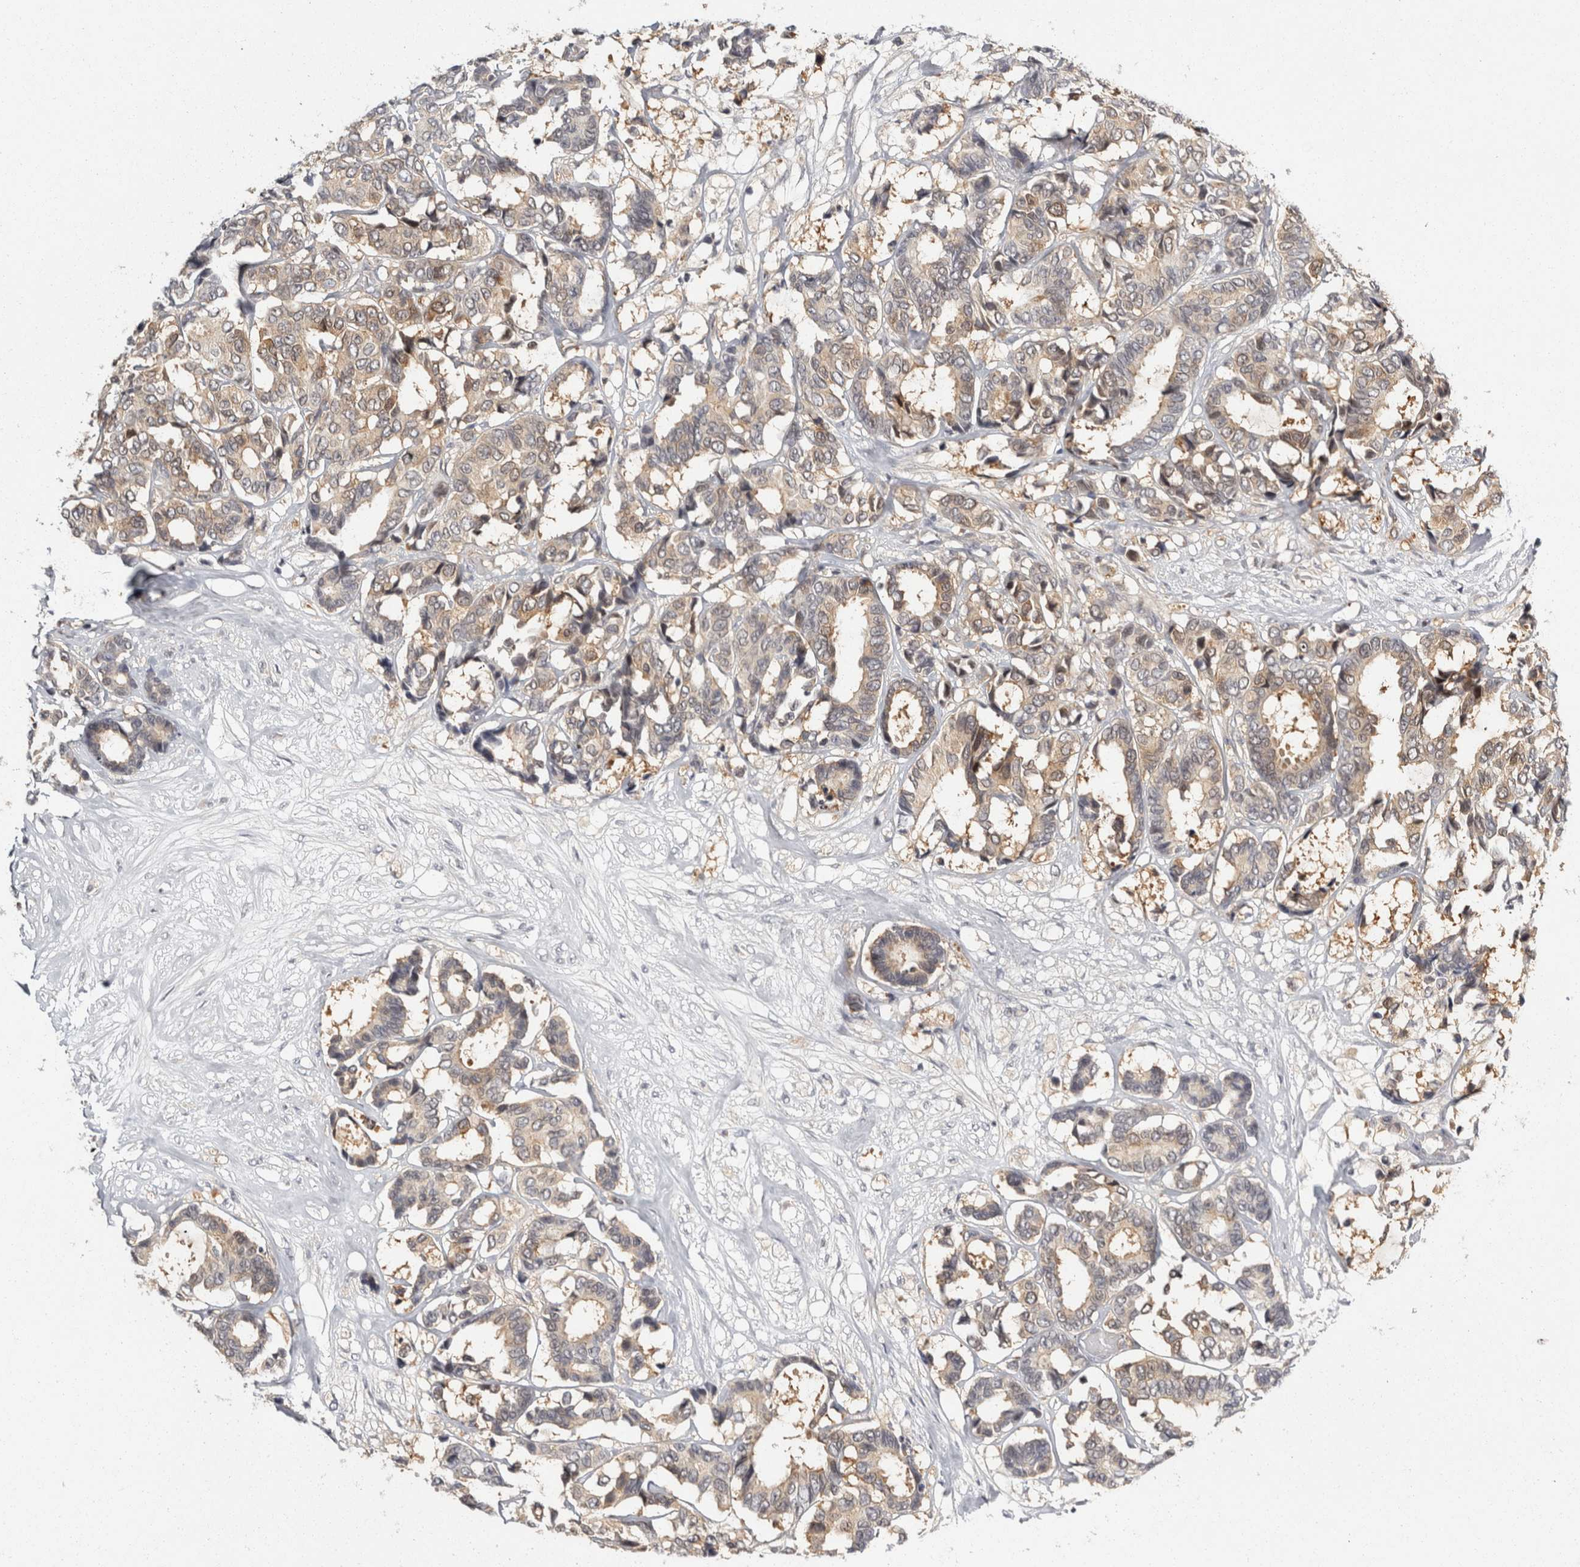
{"staining": {"intensity": "moderate", "quantity": "25%-75%", "location": "cytoplasmic/membranous"}, "tissue": "breast cancer", "cell_type": "Tumor cells", "image_type": "cancer", "snomed": [{"axis": "morphology", "description": "Duct carcinoma"}, {"axis": "topography", "description": "Breast"}], "caption": "This photomicrograph demonstrates breast cancer (intraductal carcinoma) stained with IHC to label a protein in brown. The cytoplasmic/membranous of tumor cells show moderate positivity for the protein. Nuclei are counter-stained blue.", "gene": "ACAT2", "patient": {"sex": "female", "age": 87}}